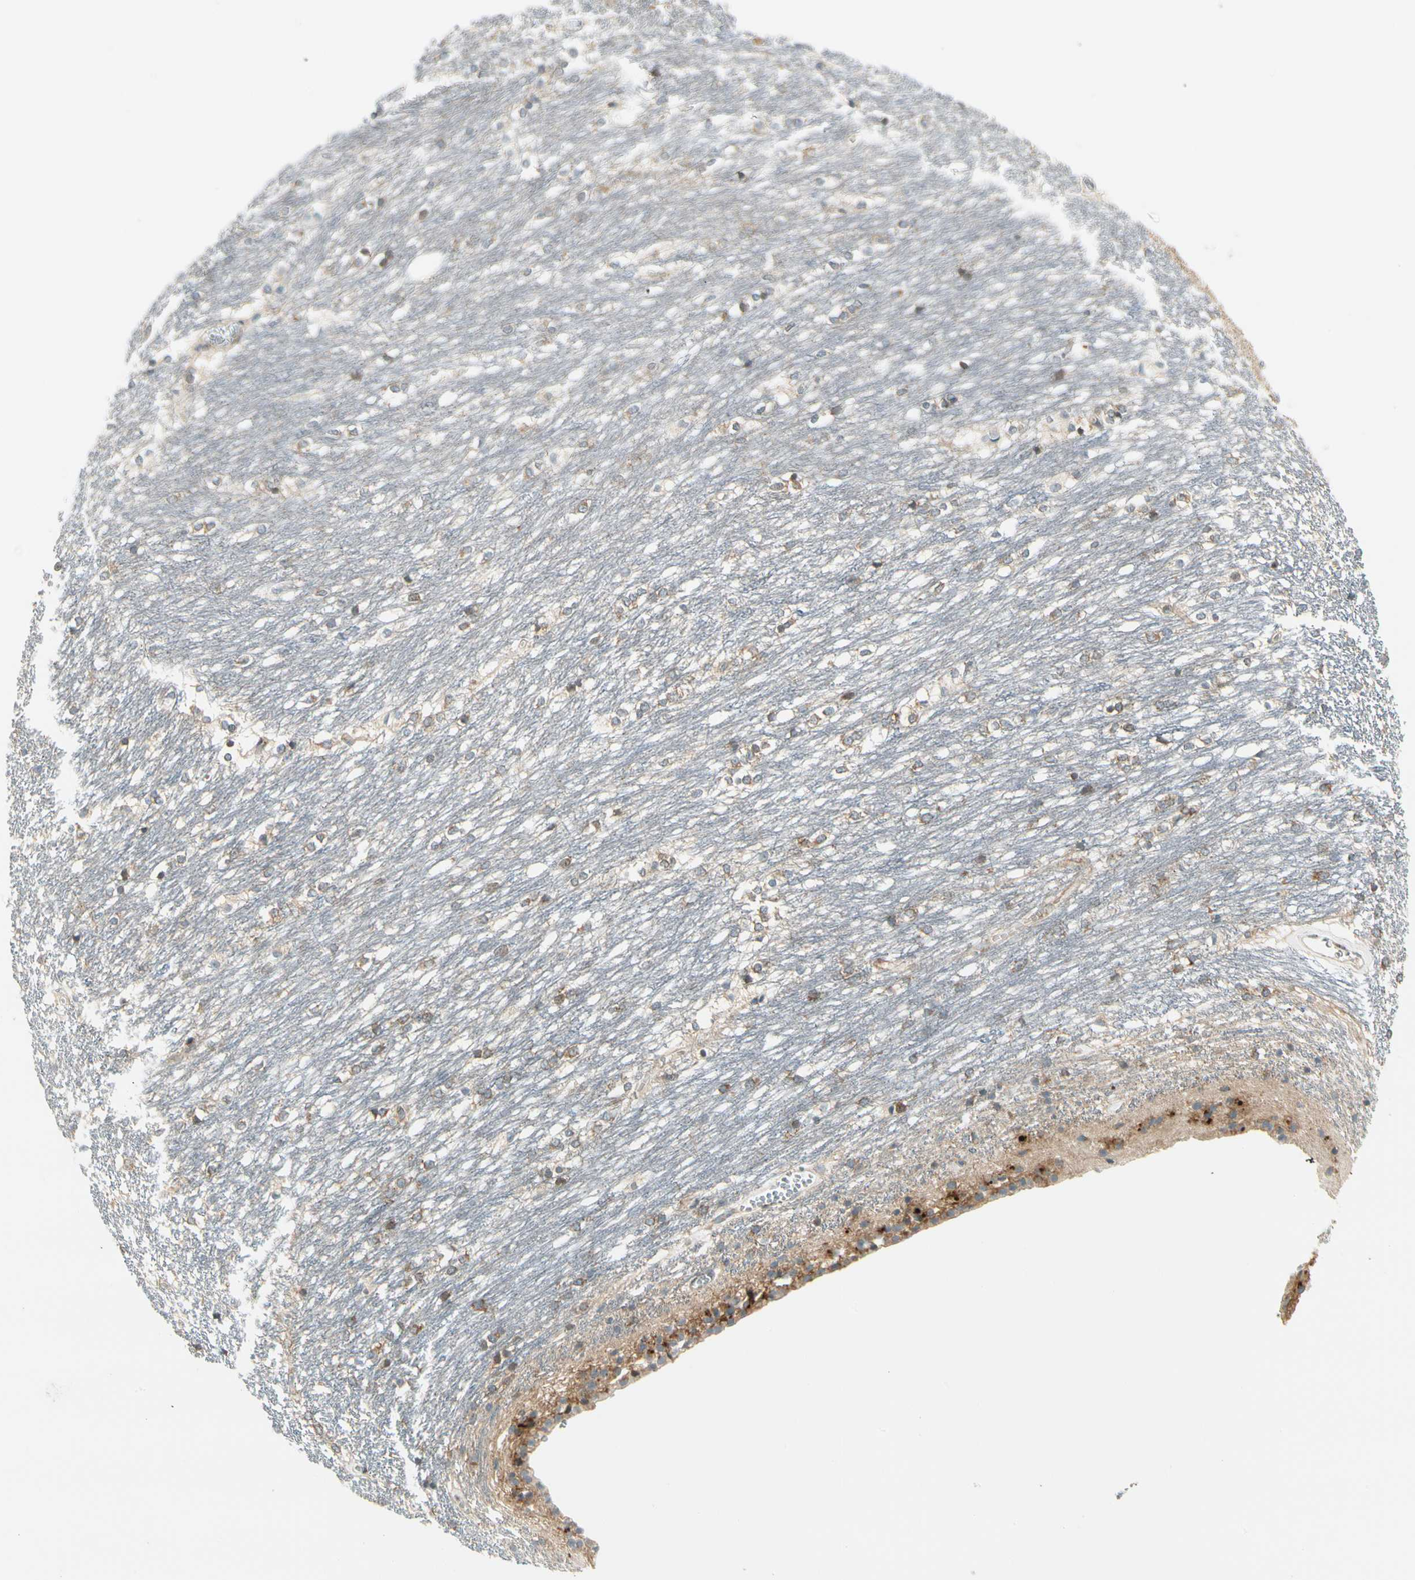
{"staining": {"intensity": "weak", "quantity": ">75%", "location": "cytoplasmic/membranous"}, "tissue": "caudate", "cell_type": "Glial cells", "image_type": "normal", "snomed": [{"axis": "morphology", "description": "Normal tissue, NOS"}, {"axis": "topography", "description": "Lateral ventricle wall"}], "caption": "Immunohistochemistry (IHC) histopathology image of normal human caudate stained for a protein (brown), which exhibits low levels of weak cytoplasmic/membranous expression in approximately >75% of glial cells.", "gene": "MANSC1", "patient": {"sex": "female", "age": 19}}